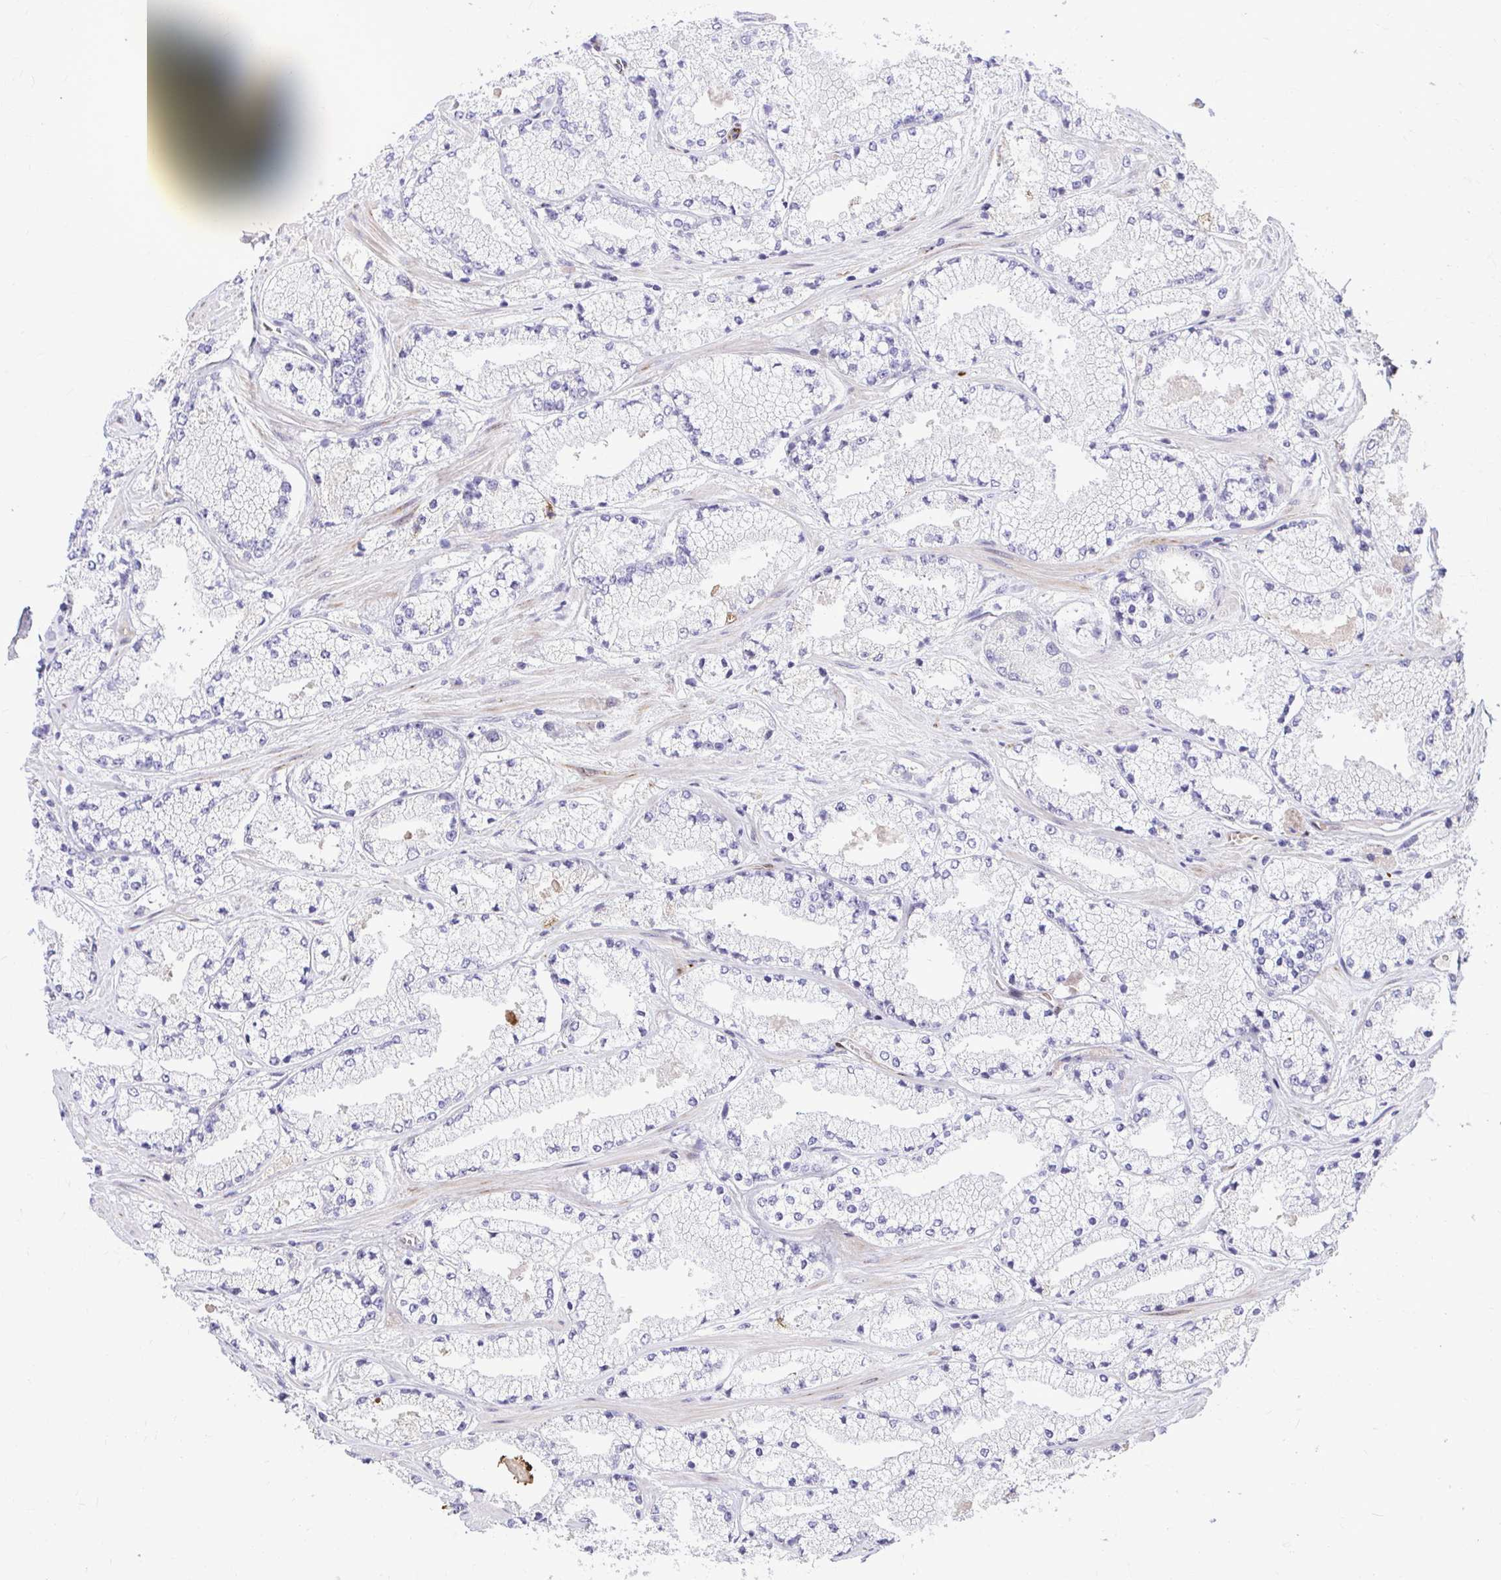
{"staining": {"intensity": "negative", "quantity": "none", "location": "none"}, "tissue": "prostate cancer", "cell_type": "Tumor cells", "image_type": "cancer", "snomed": [{"axis": "morphology", "description": "Adenocarcinoma, High grade"}, {"axis": "topography", "description": "Prostate"}], "caption": "A photomicrograph of human adenocarcinoma (high-grade) (prostate) is negative for staining in tumor cells. (Stains: DAB (3,3'-diaminobenzidine) immunohistochemistry with hematoxylin counter stain, Microscopy: brightfield microscopy at high magnification).", "gene": "DLX4", "patient": {"sex": "male", "age": 63}}